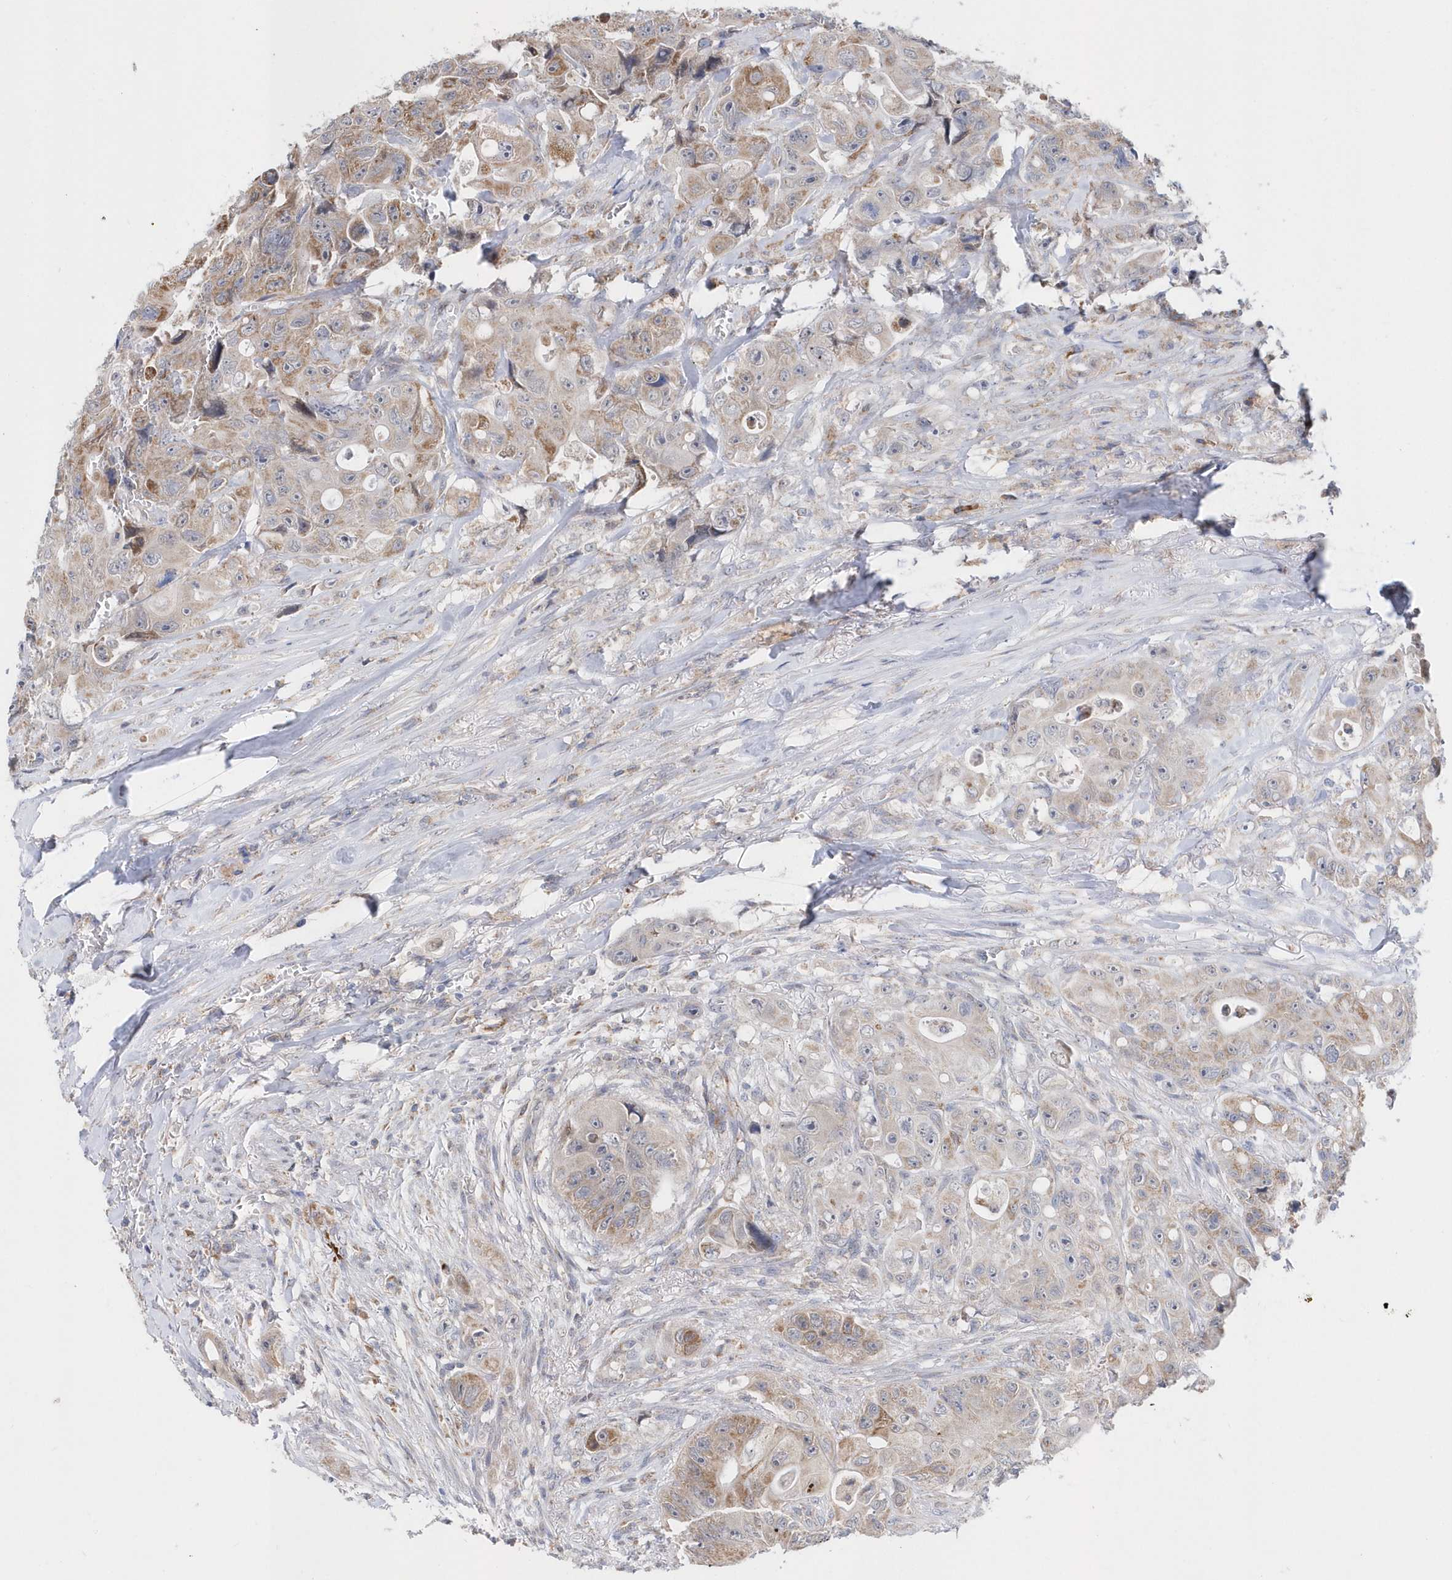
{"staining": {"intensity": "moderate", "quantity": "25%-75%", "location": "cytoplasmic/membranous"}, "tissue": "colorectal cancer", "cell_type": "Tumor cells", "image_type": "cancer", "snomed": [{"axis": "morphology", "description": "Adenocarcinoma, NOS"}, {"axis": "topography", "description": "Colon"}], "caption": "Protein analysis of adenocarcinoma (colorectal) tissue shows moderate cytoplasmic/membranous positivity in about 25%-75% of tumor cells.", "gene": "SPATA5", "patient": {"sex": "female", "age": 46}}